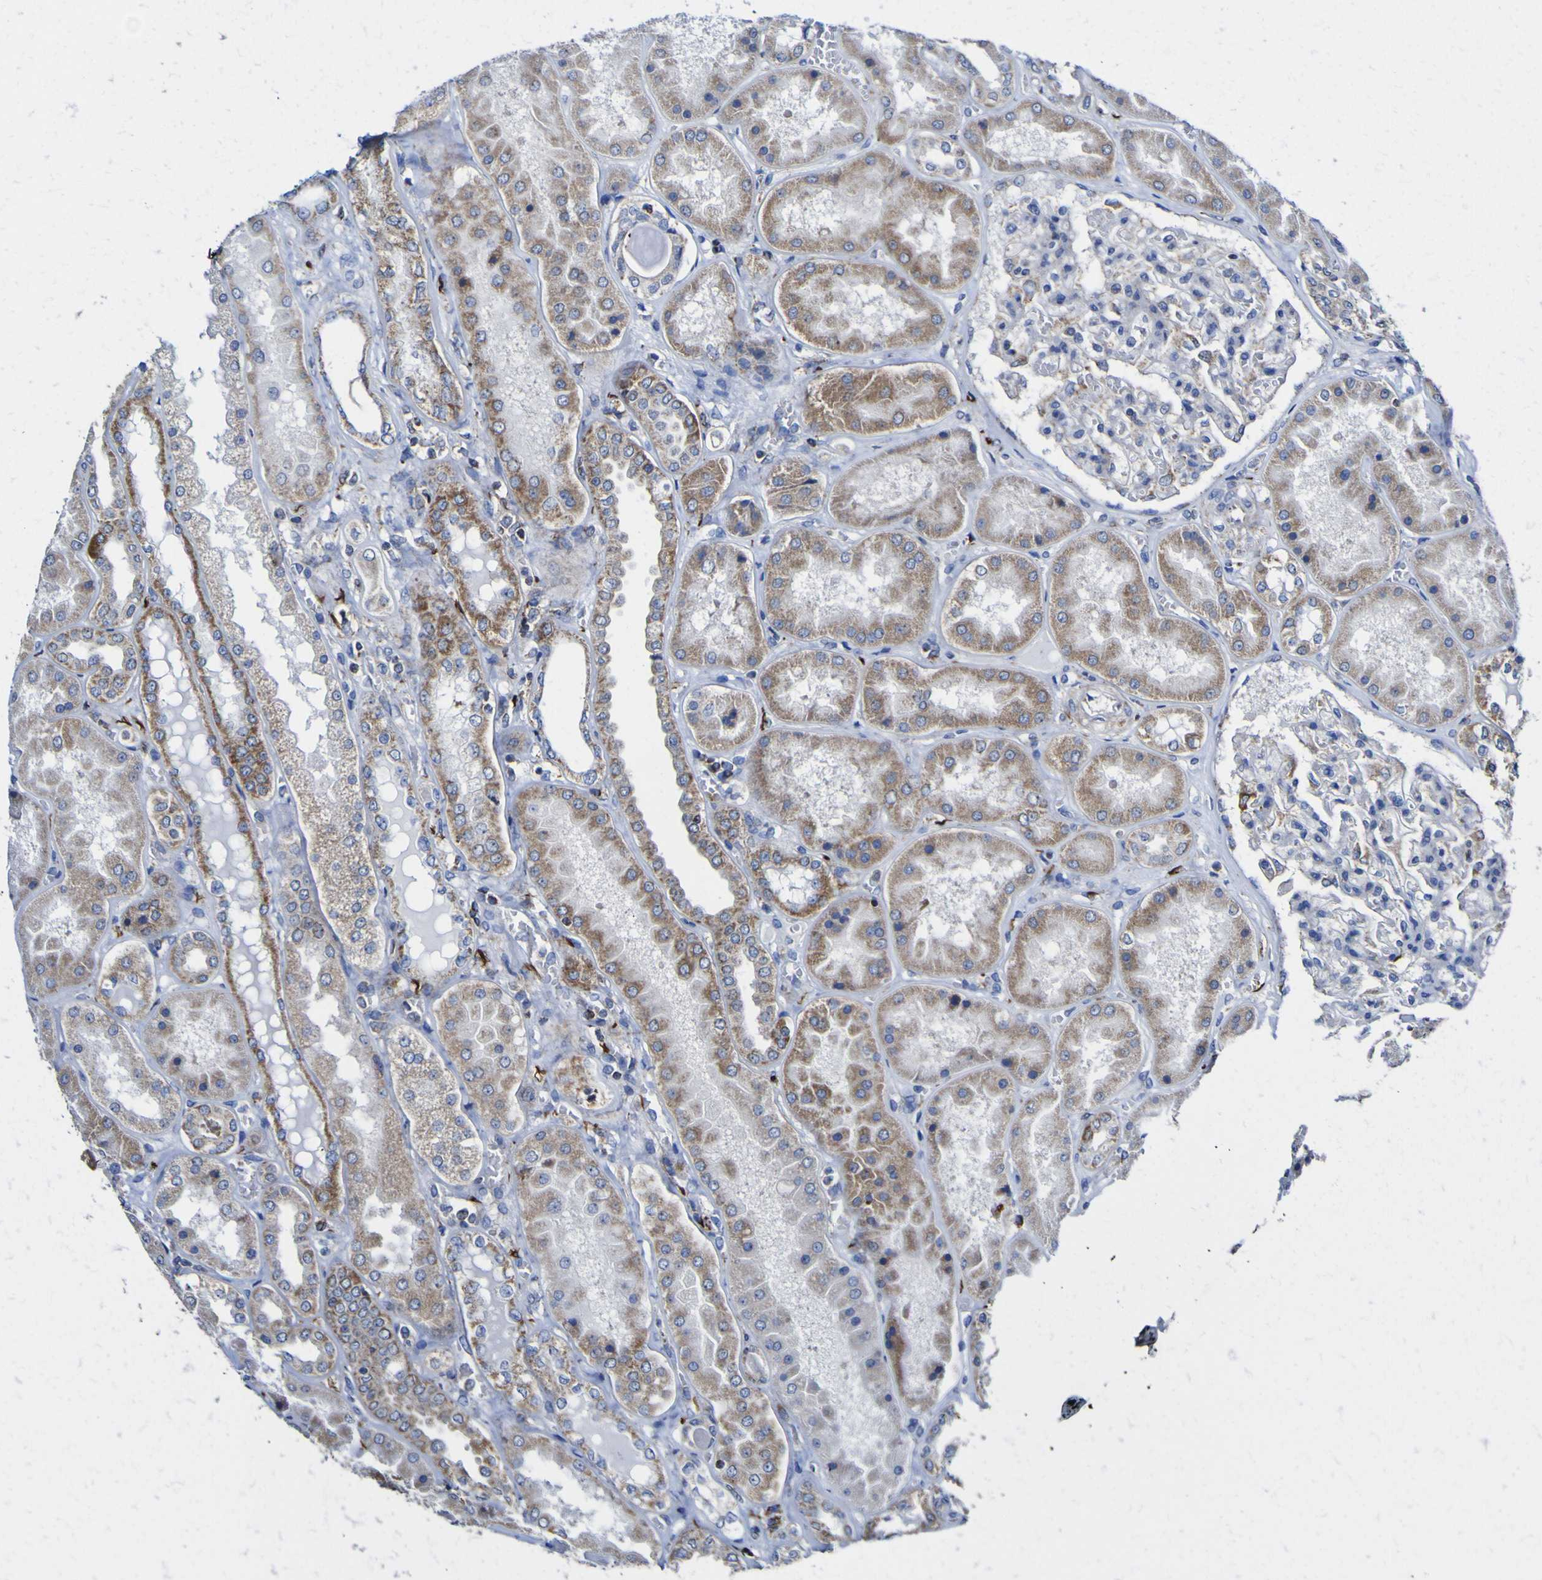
{"staining": {"intensity": "moderate", "quantity": "<25%", "location": "cytoplasmic/membranous"}, "tissue": "kidney", "cell_type": "Cells in glomeruli", "image_type": "normal", "snomed": [{"axis": "morphology", "description": "Normal tissue, NOS"}, {"axis": "topography", "description": "Kidney"}], "caption": "Protein expression by IHC demonstrates moderate cytoplasmic/membranous positivity in approximately <25% of cells in glomeruli in benign kidney. (Brightfield microscopy of DAB IHC at high magnification).", "gene": "CCDC90B", "patient": {"sex": "female", "age": 56}}